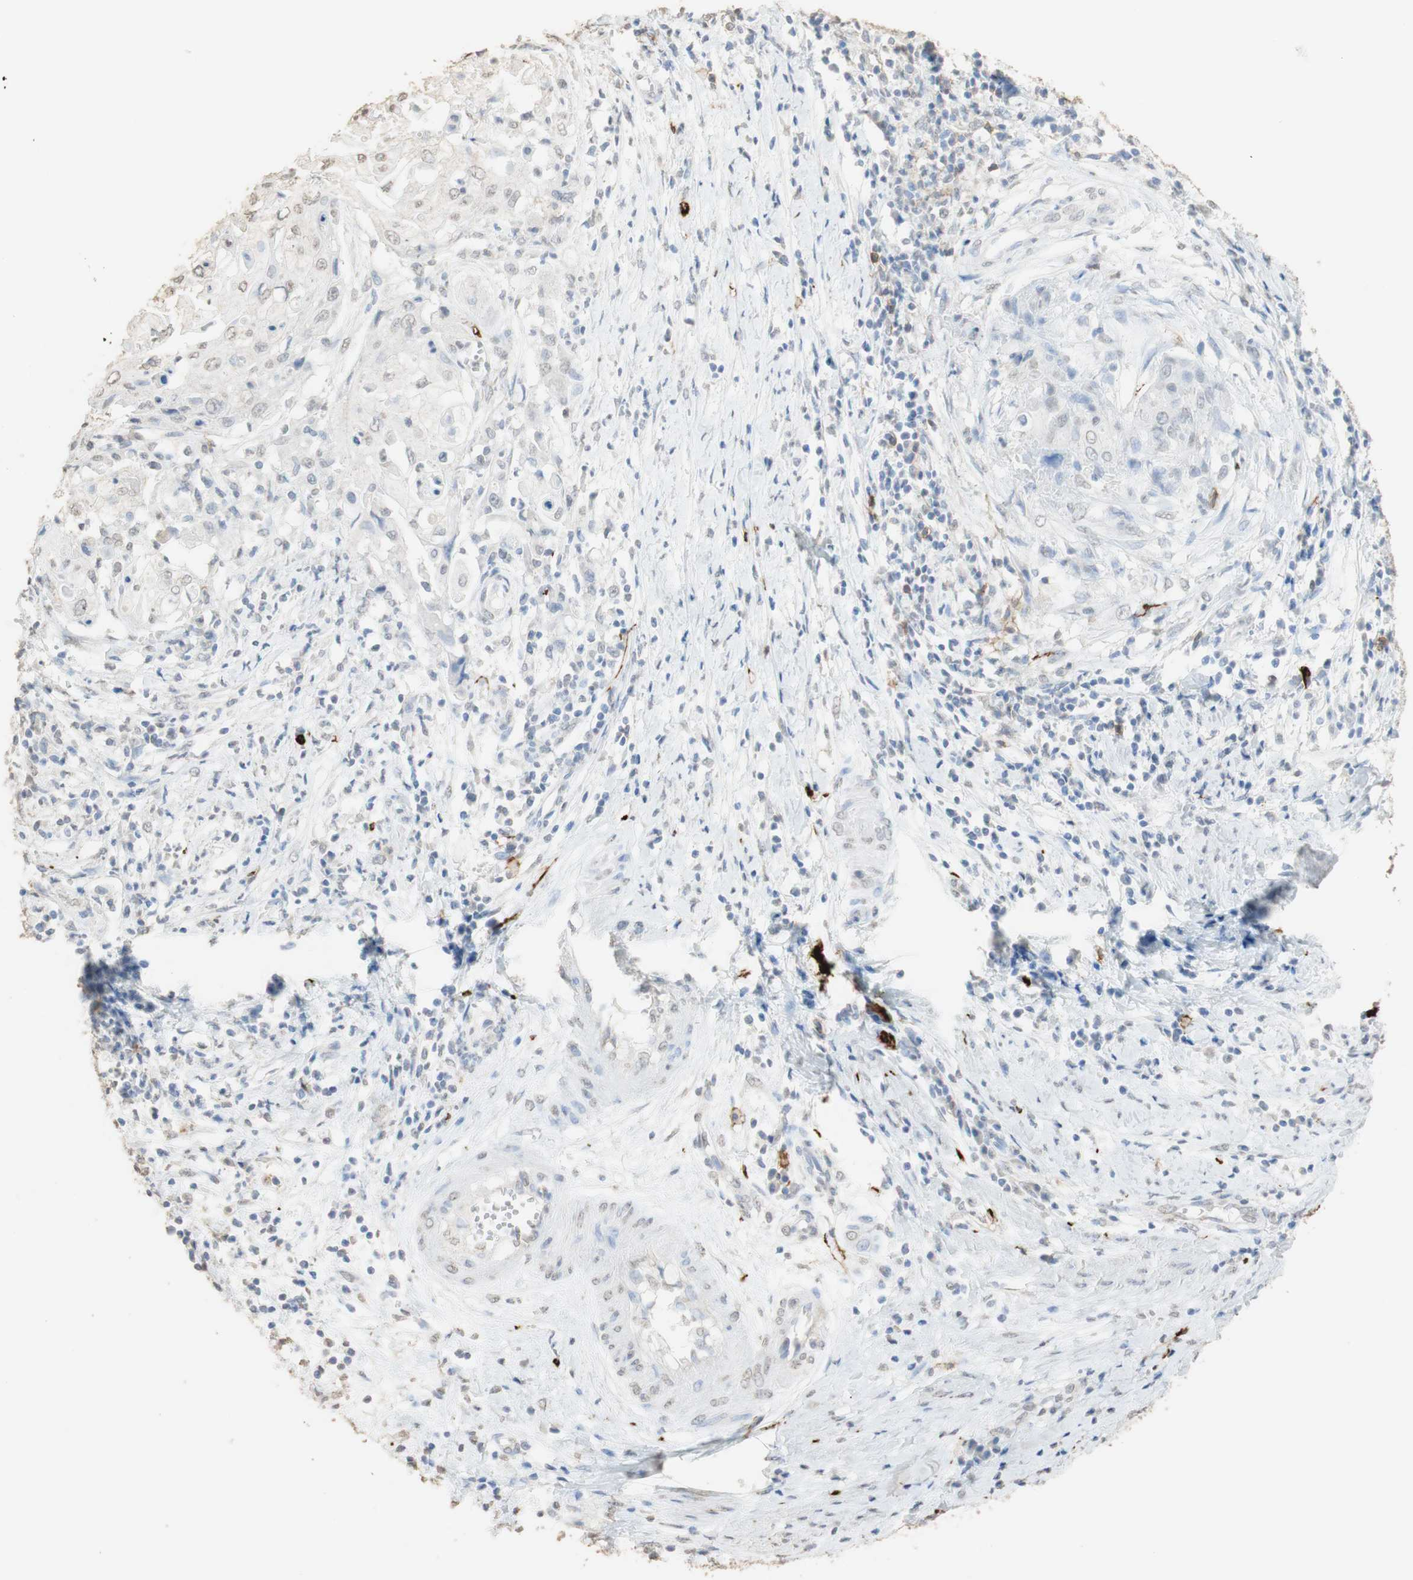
{"staining": {"intensity": "negative", "quantity": "none", "location": "none"}, "tissue": "cervical cancer", "cell_type": "Tumor cells", "image_type": "cancer", "snomed": [{"axis": "morphology", "description": "Squamous cell carcinoma, NOS"}, {"axis": "topography", "description": "Cervix"}], "caption": "Tumor cells show no significant expression in cervical cancer (squamous cell carcinoma).", "gene": "L1CAM", "patient": {"sex": "female", "age": 39}}